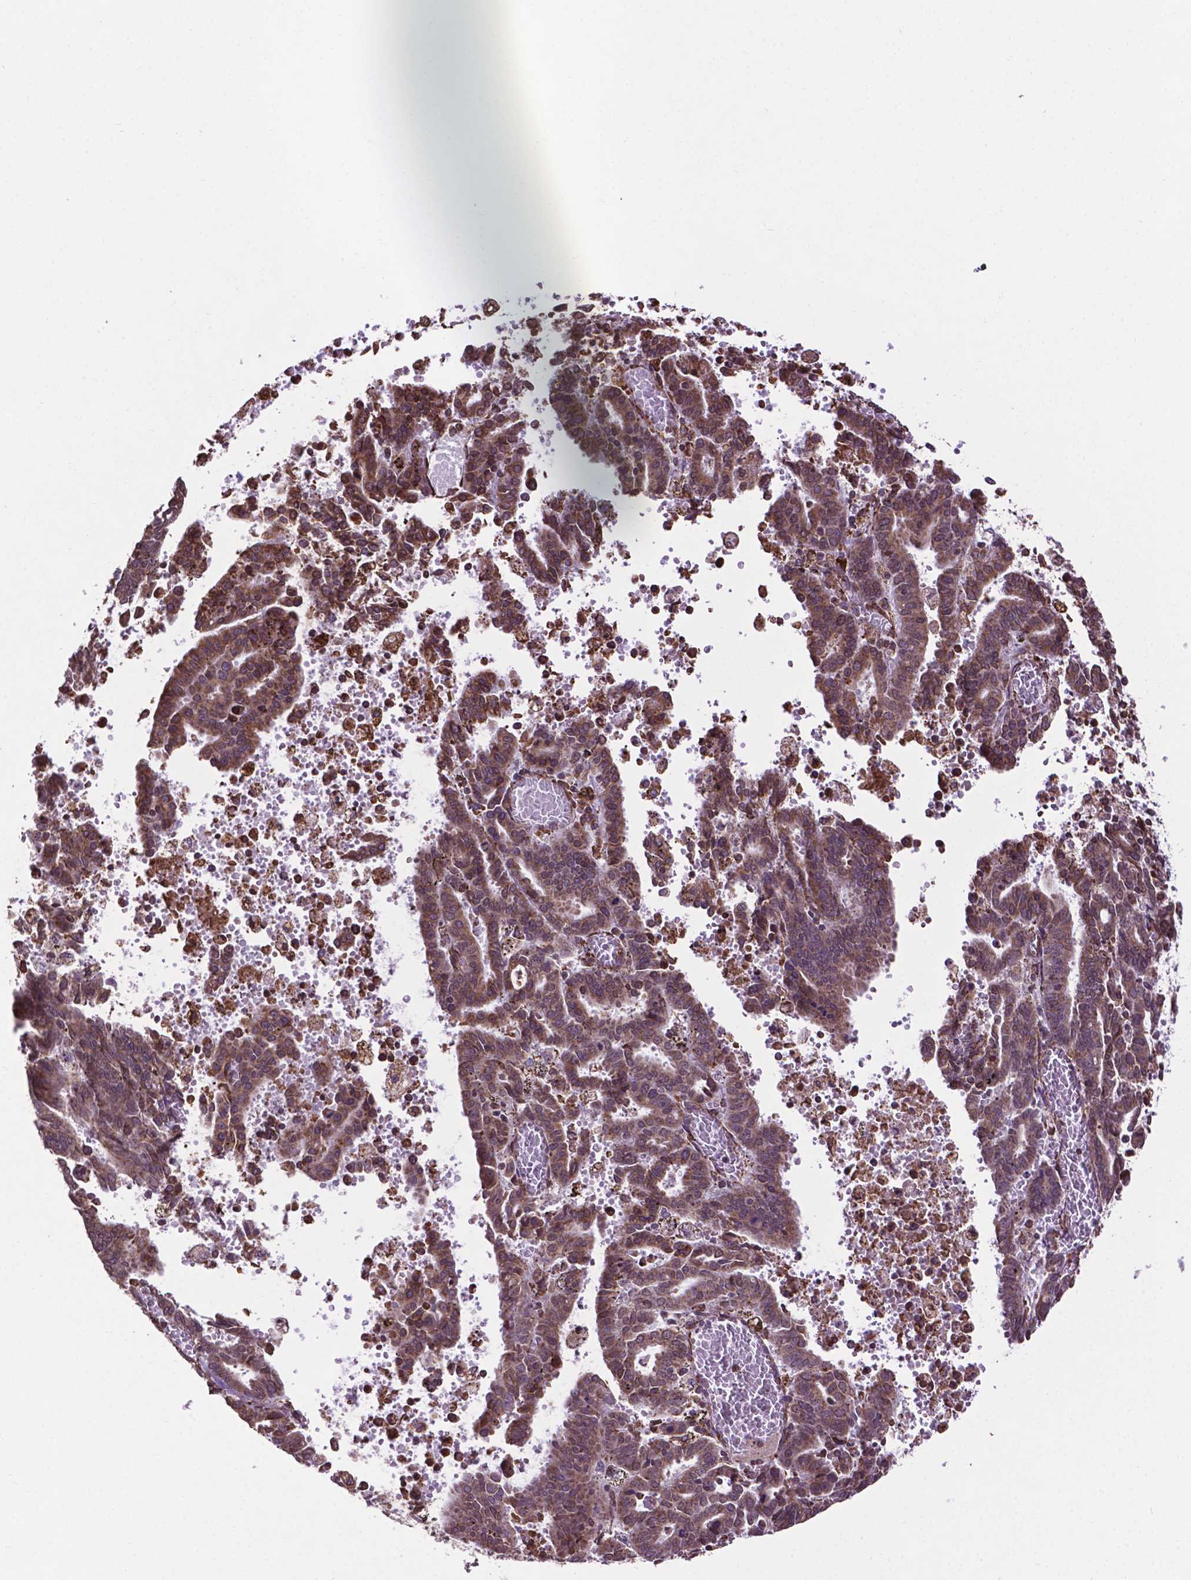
{"staining": {"intensity": "strong", "quantity": "25%-75%", "location": "cytoplasmic/membranous"}, "tissue": "endometrial cancer", "cell_type": "Tumor cells", "image_type": "cancer", "snomed": [{"axis": "morphology", "description": "Adenocarcinoma, NOS"}, {"axis": "topography", "description": "Uterus"}], "caption": "Immunohistochemistry image of endometrial adenocarcinoma stained for a protein (brown), which displays high levels of strong cytoplasmic/membranous staining in approximately 25%-75% of tumor cells.", "gene": "GANAB", "patient": {"sex": "female", "age": 83}}